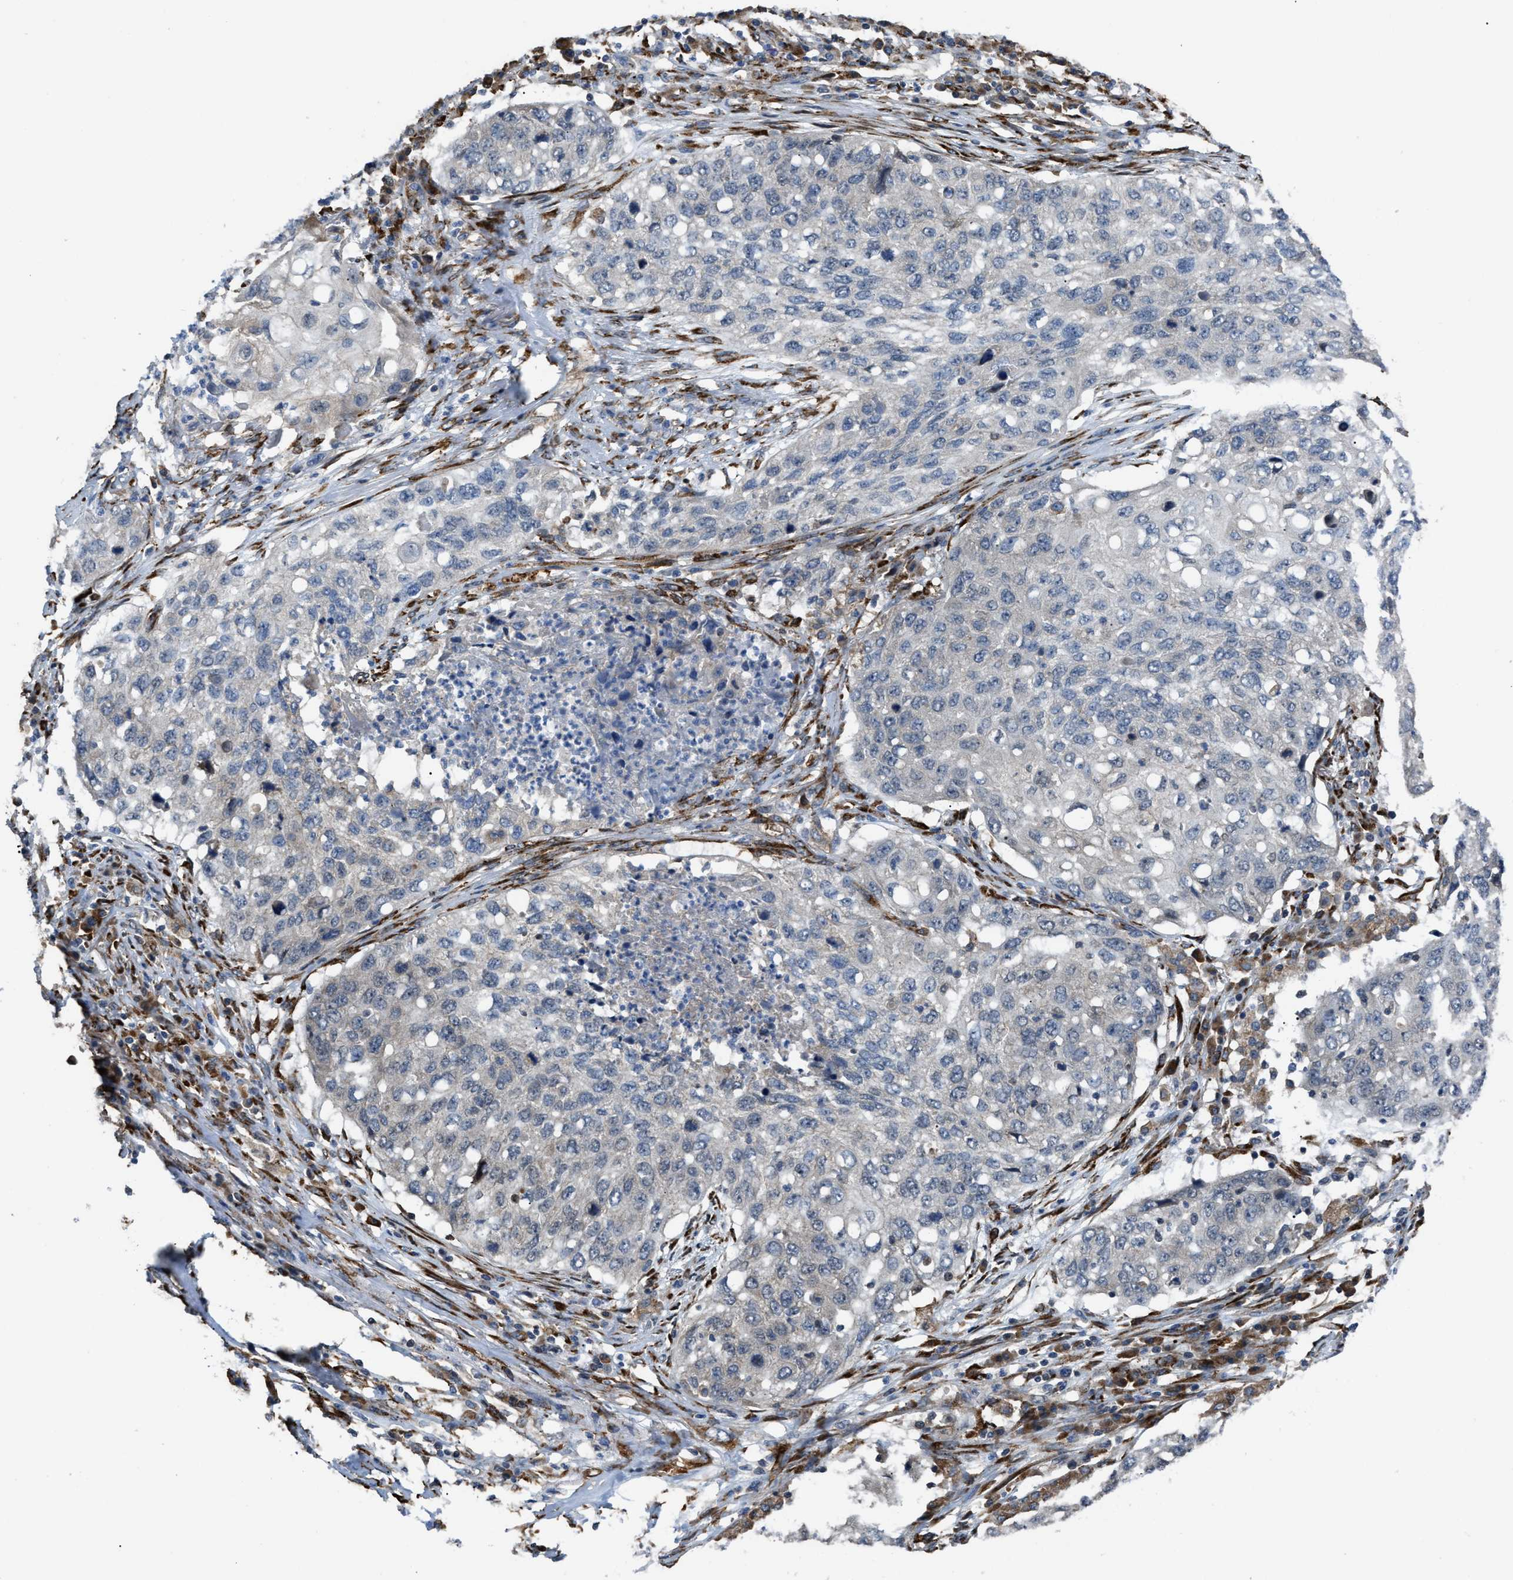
{"staining": {"intensity": "weak", "quantity": "<25%", "location": "cytoplasmic/membranous"}, "tissue": "lung cancer", "cell_type": "Tumor cells", "image_type": "cancer", "snomed": [{"axis": "morphology", "description": "Squamous cell carcinoma, NOS"}, {"axis": "topography", "description": "Lung"}], "caption": "High magnification brightfield microscopy of lung squamous cell carcinoma stained with DAB (brown) and counterstained with hematoxylin (blue): tumor cells show no significant staining. (Stains: DAB (3,3'-diaminobenzidine) IHC with hematoxylin counter stain, Microscopy: brightfield microscopy at high magnification).", "gene": "SELENOM", "patient": {"sex": "female", "age": 63}}